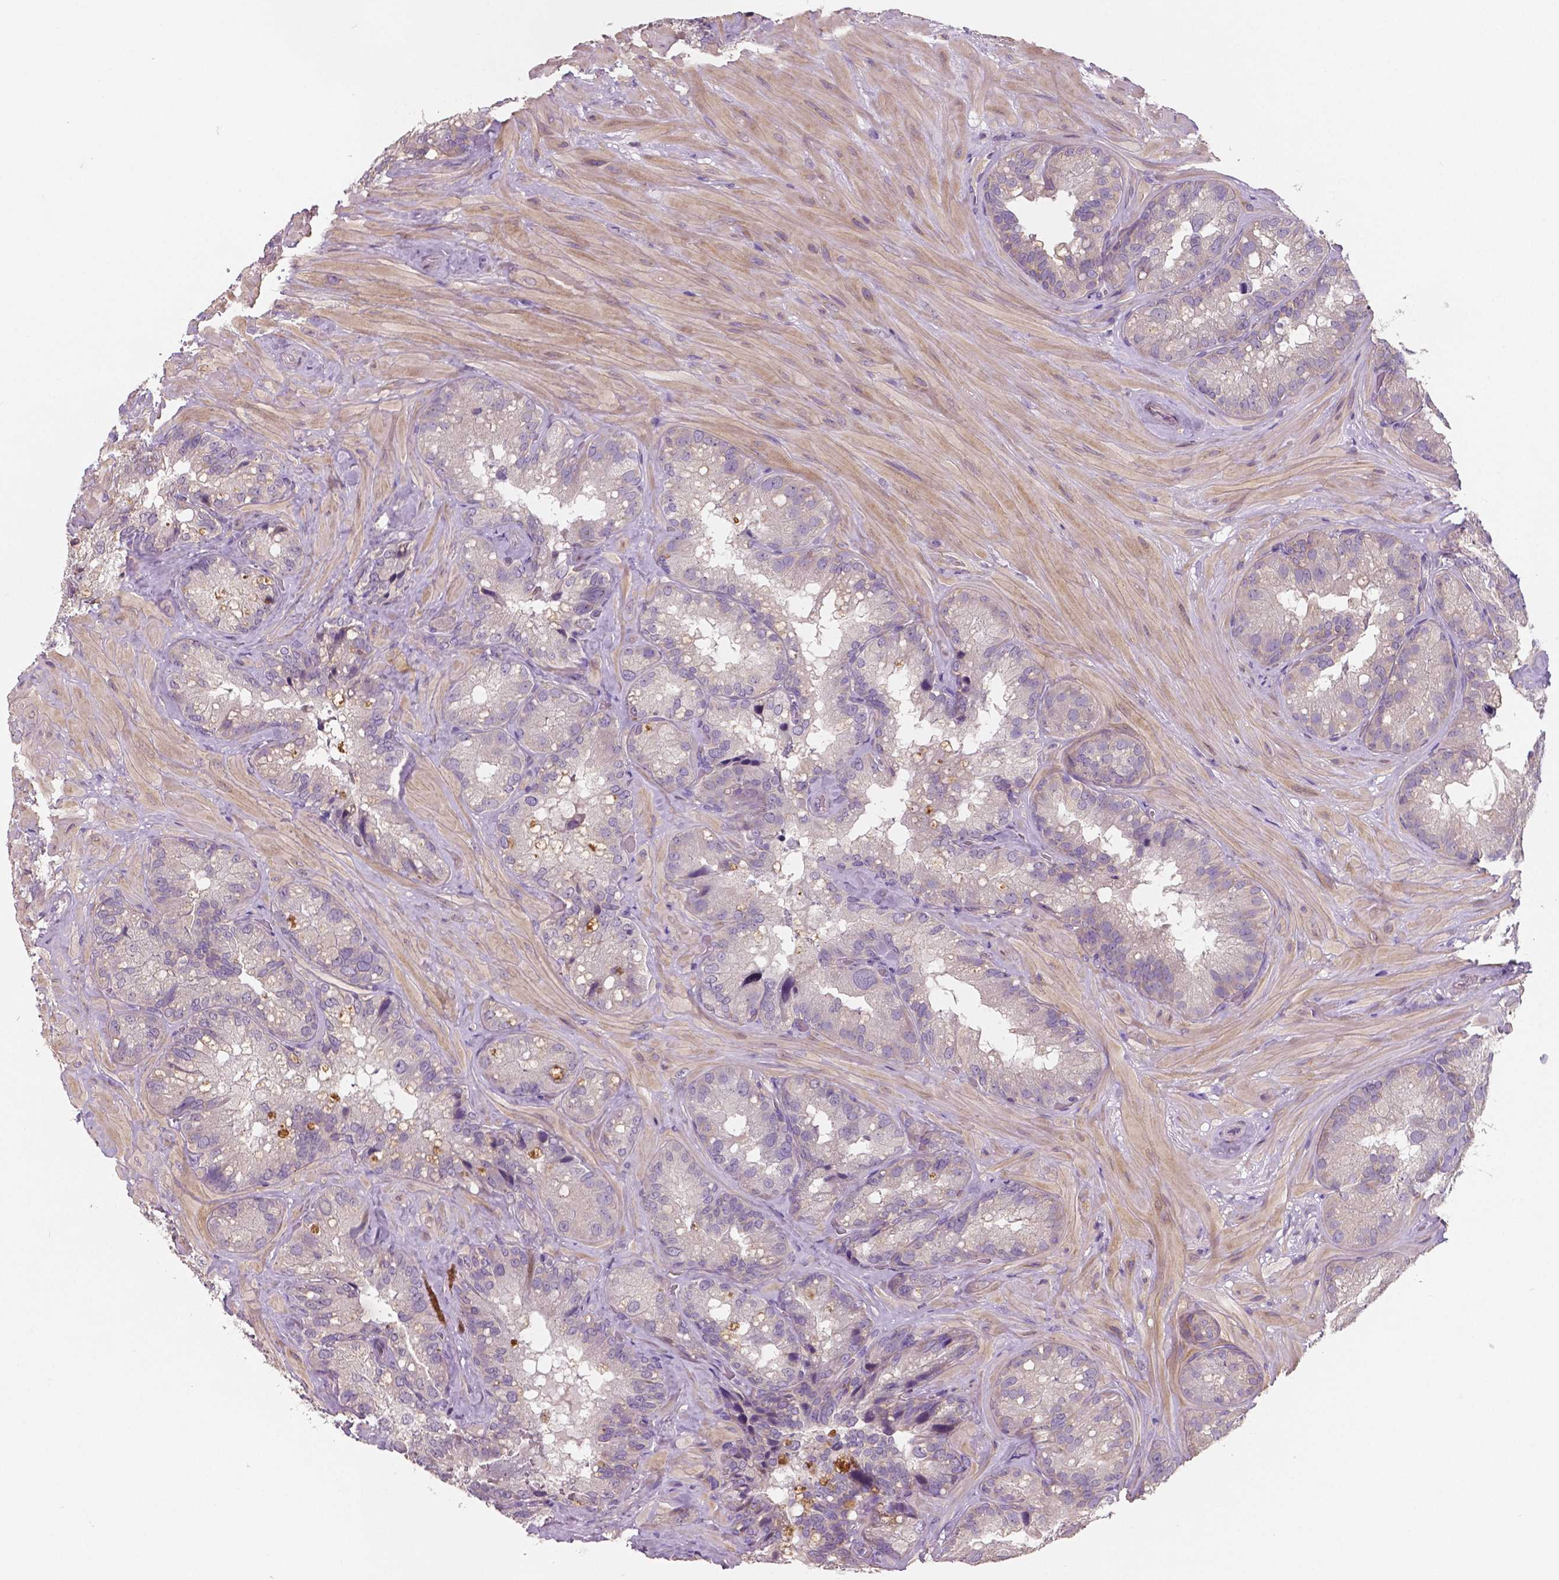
{"staining": {"intensity": "moderate", "quantity": "<25%", "location": "cytoplasmic/membranous"}, "tissue": "seminal vesicle", "cell_type": "Glandular cells", "image_type": "normal", "snomed": [{"axis": "morphology", "description": "Normal tissue, NOS"}, {"axis": "topography", "description": "Seminal veicle"}], "caption": "High-magnification brightfield microscopy of unremarkable seminal vesicle stained with DAB (3,3'-diaminobenzidine) (brown) and counterstained with hematoxylin (blue). glandular cells exhibit moderate cytoplasmic/membranous expression is seen in about<25% of cells. The protein is stained brown, and the nuclei are stained in blue (DAB IHC with brightfield microscopy, high magnification).", "gene": "LSM14B", "patient": {"sex": "male", "age": 60}}